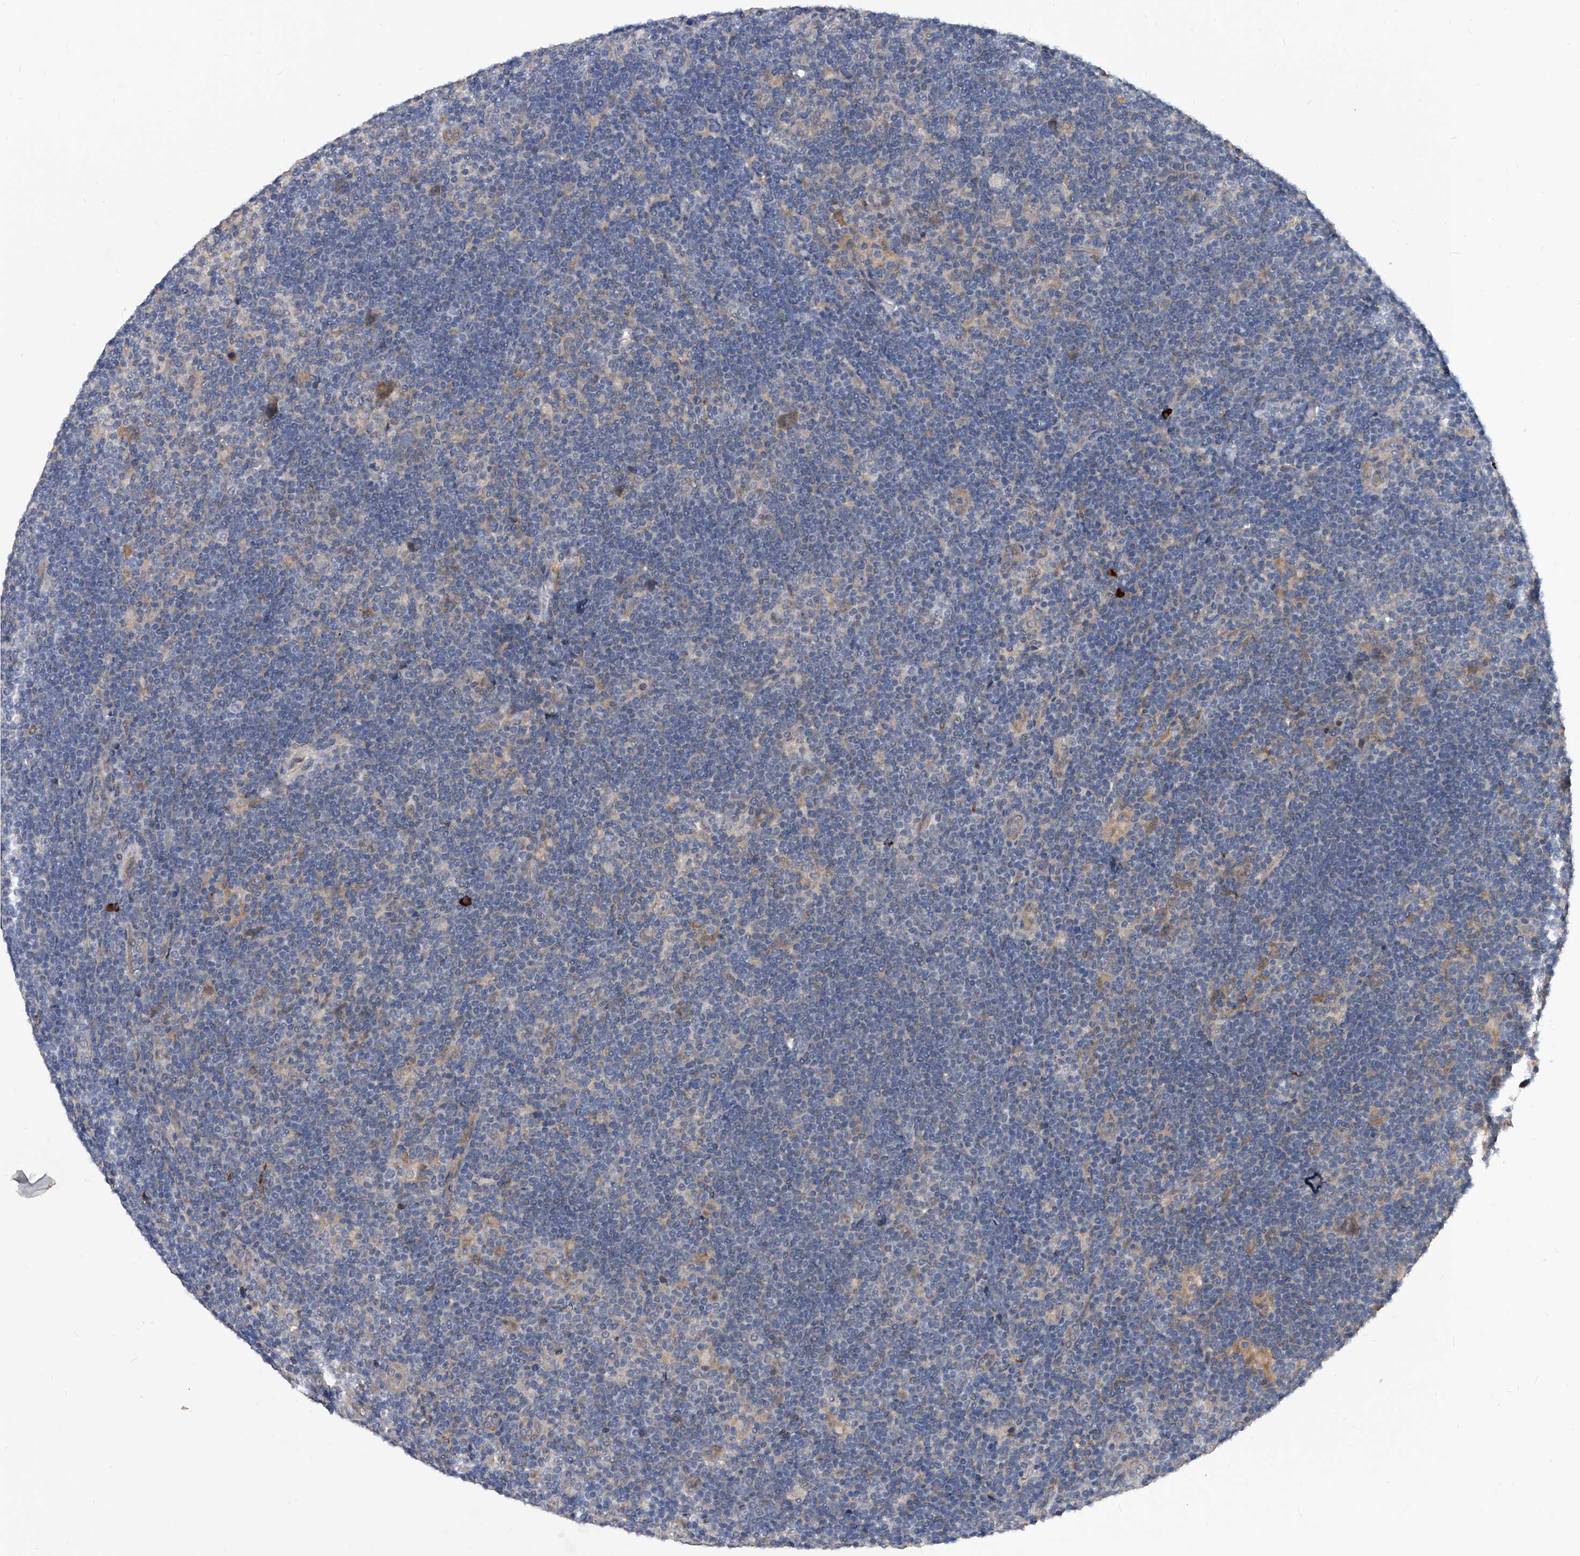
{"staining": {"intensity": "negative", "quantity": "none", "location": "none"}, "tissue": "lymphoma", "cell_type": "Tumor cells", "image_type": "cancer", "snomed": [{"axis": "morphology", "description": "Hodgkin's disease, NOS"}, {"axis": "topography", "description": "Lymph node"}], "caption": "IHC image of Hodgkin's disease stained for a protein (brown), which exhibits no expression in tumor cells. Brightfield microscopy of immunohistochemistry (IHC) stained with DAB (brown) and hematoxylin (blue), captured at high magnification.", "gene": "ZNF25", "patient": {"sex": "female", "age": 57}}